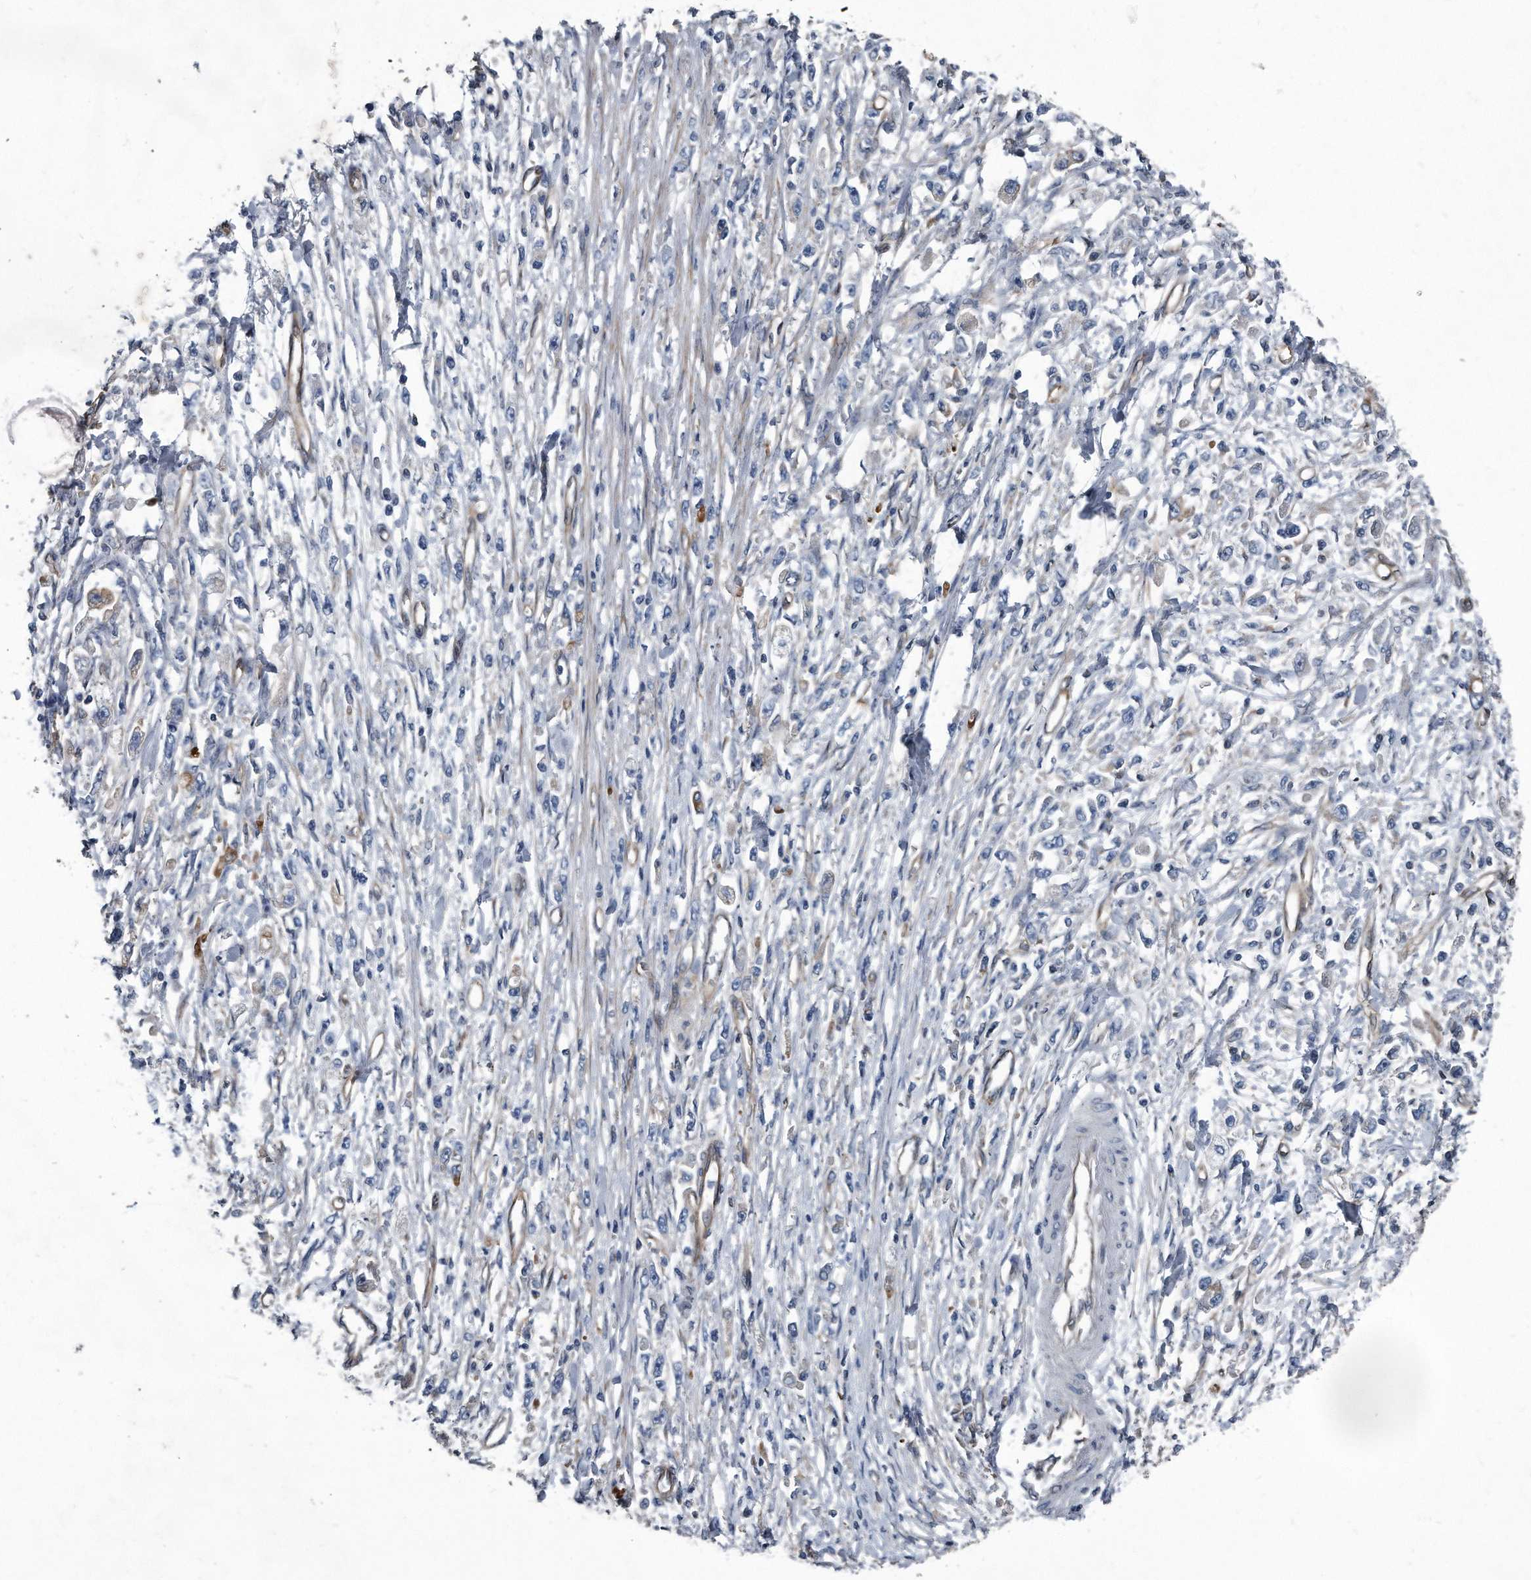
{"staining": {"intensity": "negative", "quantity": "none", "location": "none"}, "tissue": "stomach cancer", "cell_type": "Tumor cells", "image_type": "cancer", "snomed": [{"axis": "morphology", "description": "Adenocarcinoma, NOS"}, {"axis": "topography", "description": "Stomach"}], "caption": "This is an IHC image of human stomach cancer. There is no positivity in tumor cells.", "gene": "PLEC", "patient": {"sex": "female", "age": 59}}